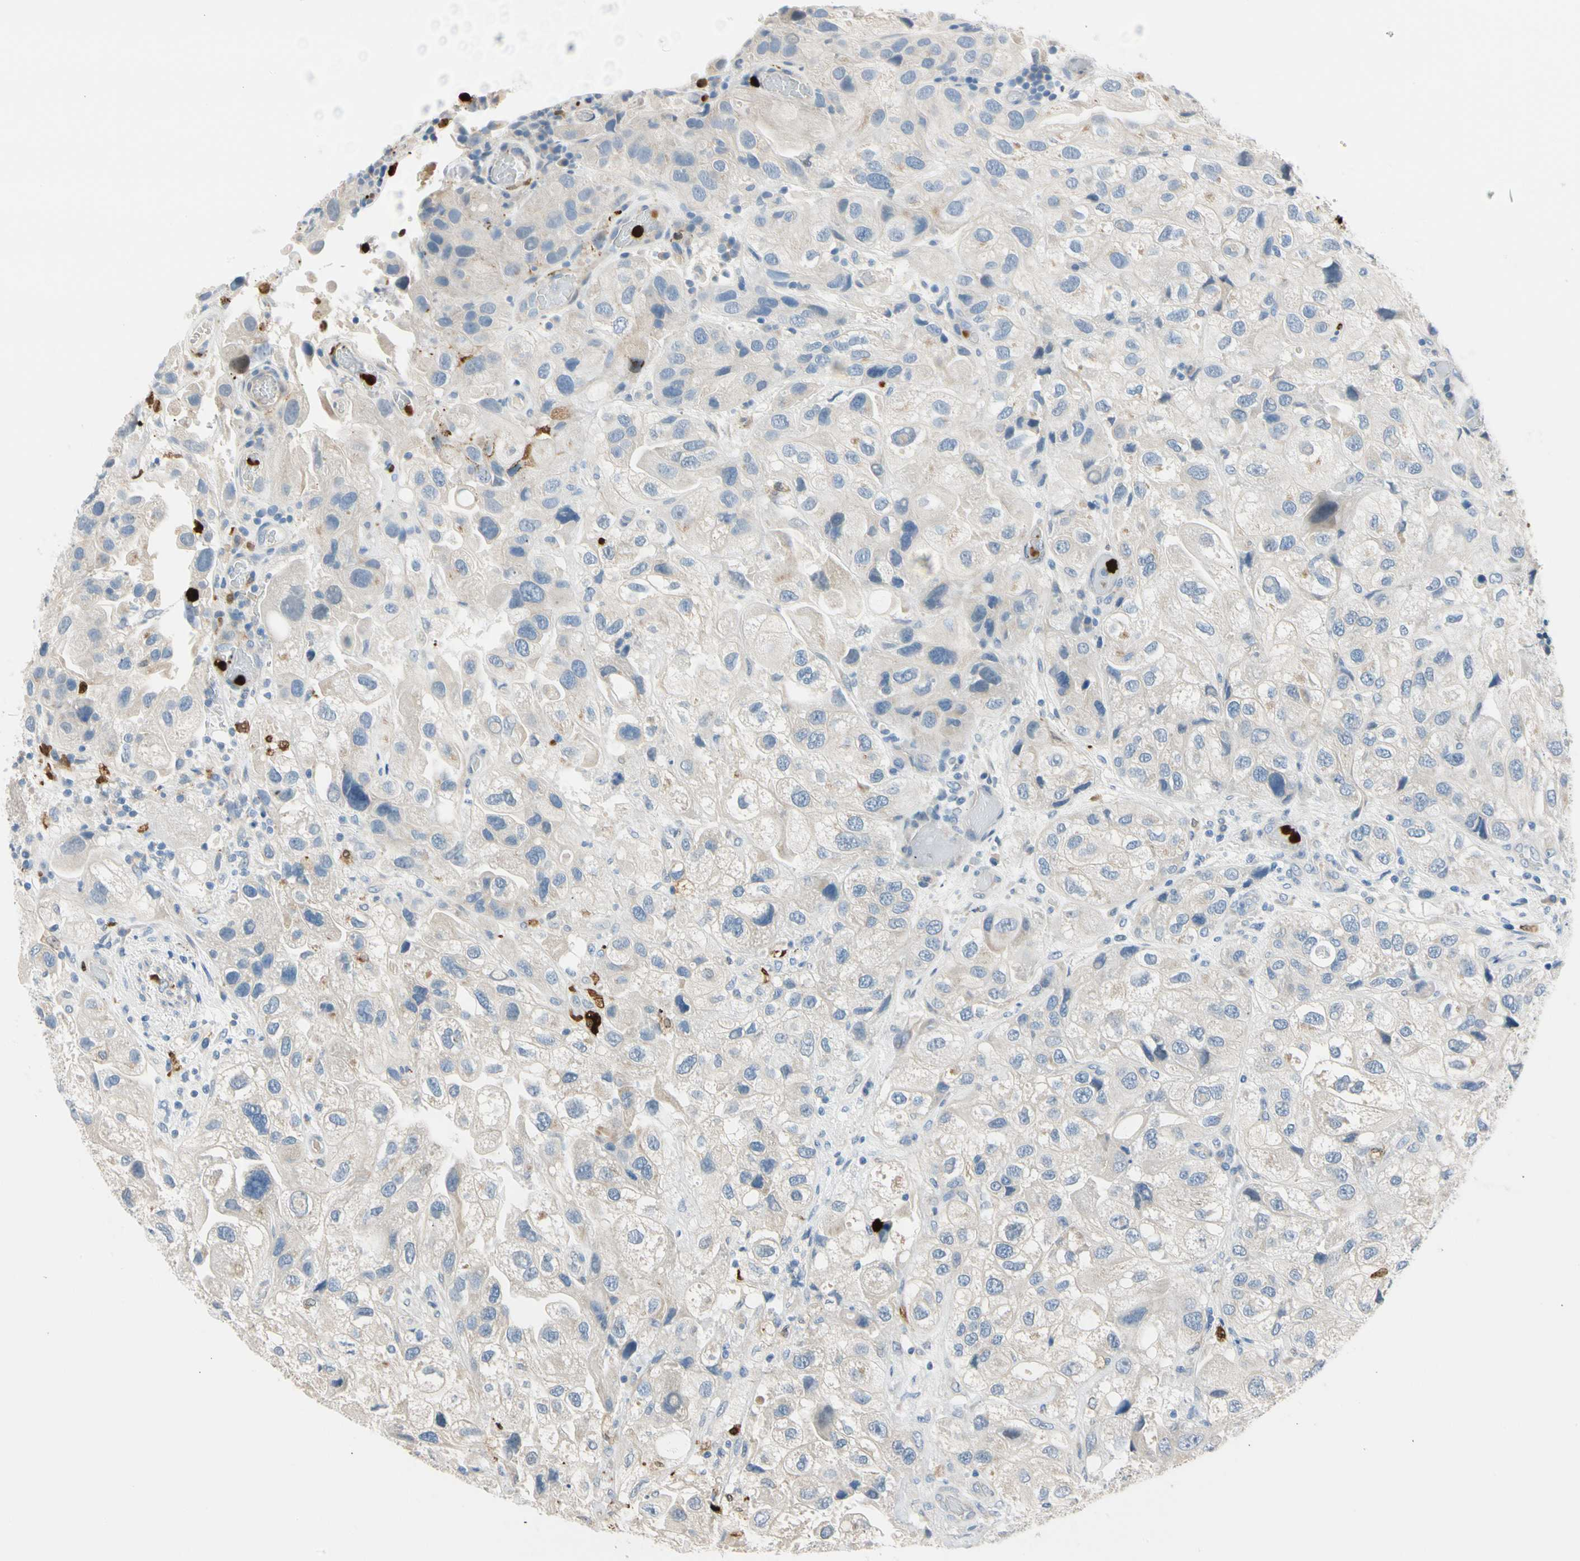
{"staining": {"intensity": "weak", "quantity": "<25%", "location": "cytoplasmic/membranous"}, "tissue": "urothelial cancer", "cell_type": "Tumor cells", "image_type": "cancer", "snomed": [{"axis": "morphology", "description": "Urothelial carcinoma, High grade"}, {"axis": "topography", "description": "Urinary bladder"}], "caption": "An IHC micrograph of urothelial cancer is shown. There is no staining in tumor cells of urothelial cancer.", "gene": "TRAF5", "patient": {"sex": "female", "age": 64}}